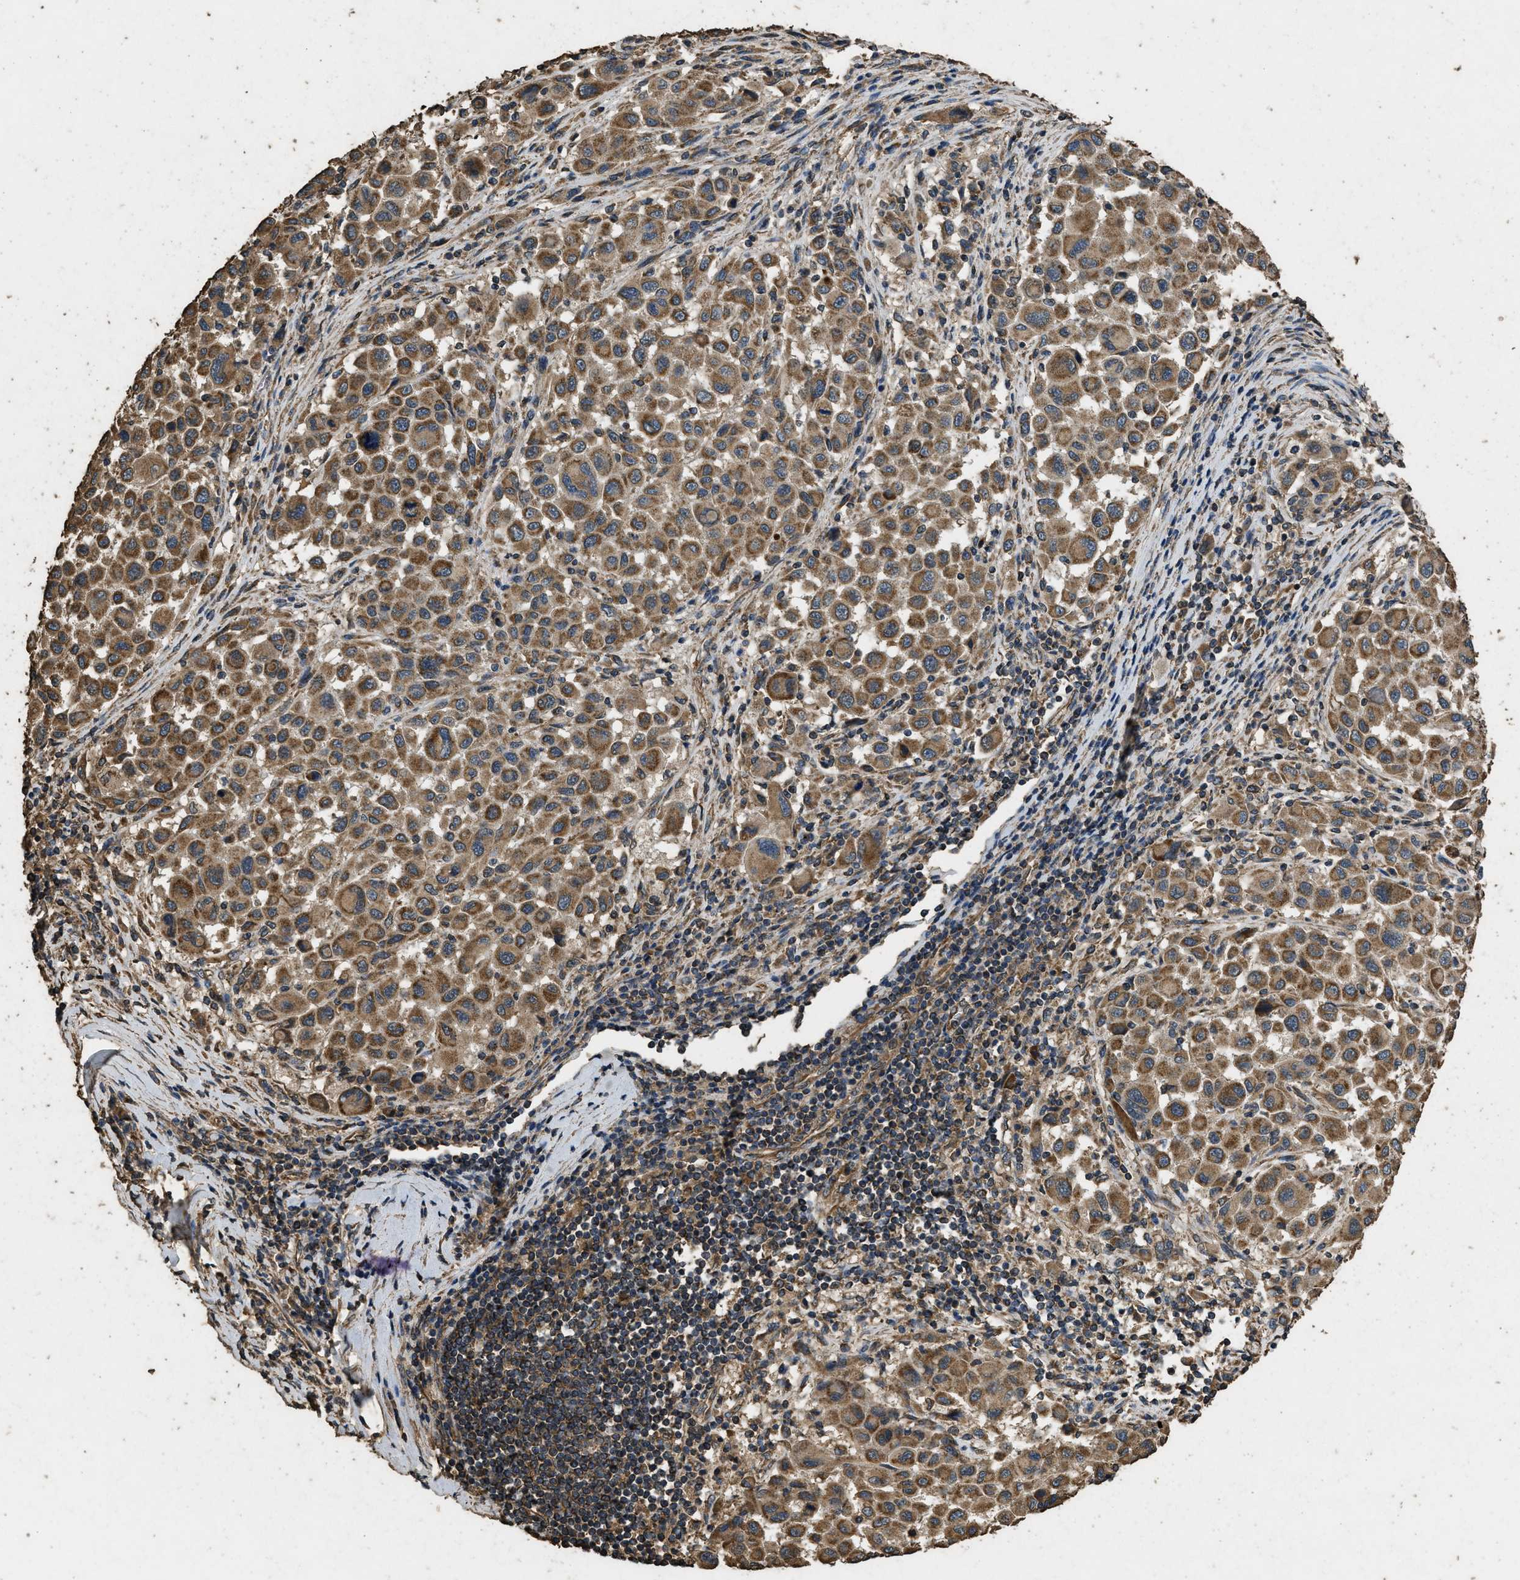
{"staining": {"intensity": "moderate", "quantity": ">75%", "location": "cytoplasmic/membranous"}, "tissue": "melanoma", "cell_type": "Tumor cells", "image_type": "cancer", "snomed": [{"axis": "morphology", "description": "Malignant melanoma, Metastatic site"}, {"axis": "topography", "description": "Lymph node"}], "caption": "Protein staining demonstrates moderate cytoplasmic/membranous expression in approximately >75% of tumor cells in melanoma.", "gene": "CYRIA", "patient": {"sex": "male", "age": 61}}